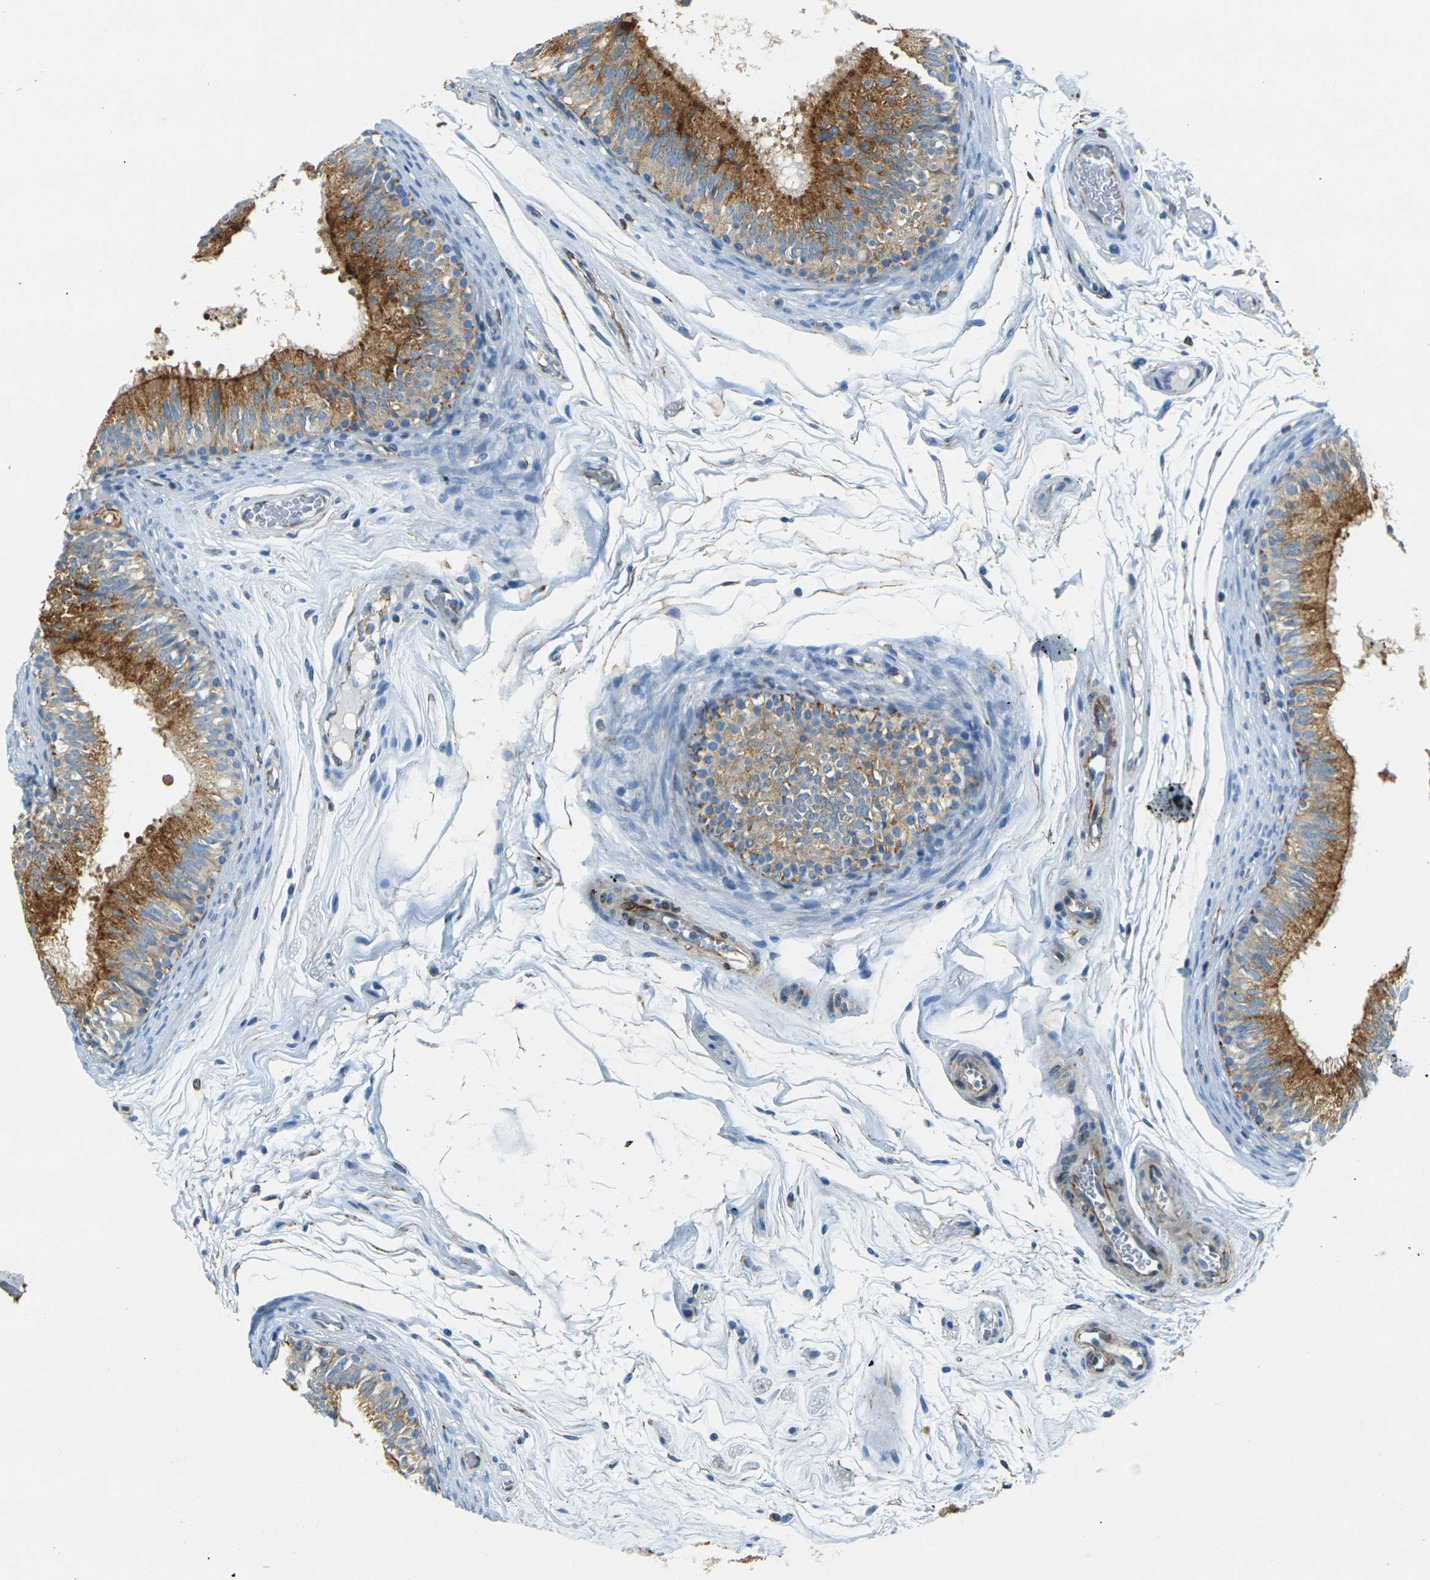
{"staining": {"intensity": "moderate", "quantity": ">75%", "location": "cytoplasmic/membranous"}, "tissue": "epididymis", "cell_type": "Glandular cells", "image_type": "normal", "snomed": [{"axis": "morphology", "description": "Normal tissue, NOS"}, {"axis": "topography", "description": "Epididymis"}], "caption": "The photomicrograph shows a brown stain indicating the presence of a protein in the cytoplasmic/membranous of glandular cells in epididymis. (DAB (3,3'-diaminobenzidine) IHC with brightfield microscopy, high magnification).", "gene": "SORT1", "patient": {"sex": "male", "age": 36}}